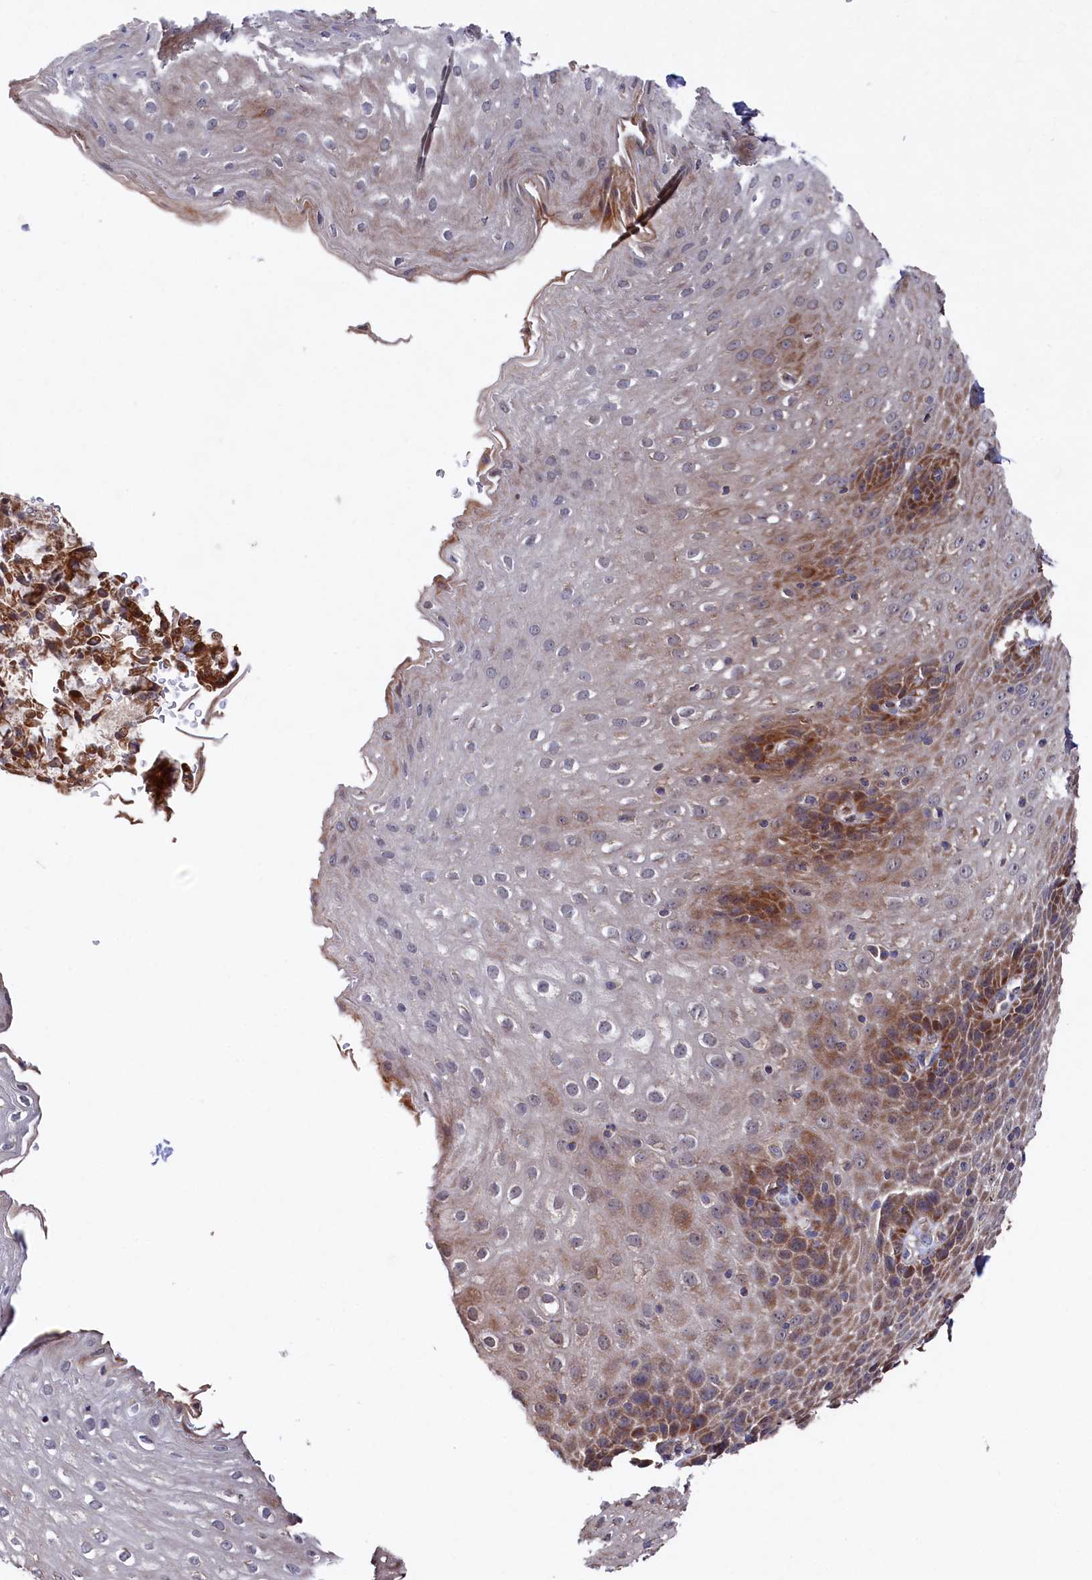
{"staining": {"intensity": "moderate", "quantity": "<25%", "location": "cytoplasmic/membranous"}, "tissue": "esophagus", "cell_type": "Squamous epithelial cells", "image_type": "normal", "snomed": [{"axis": "morphology", "description": "Normal tissue, NOS"}, {"axis": "topography", "description": "Esophagus"}], "caption": "Moderate cytoplasmic/membranous staining for a protein is identified in about <25% of squamous epithelial cells of benign esophagus using IHC.", "gene": "SUPV3L1", "patient": {"sex": "female", "age": 61}}